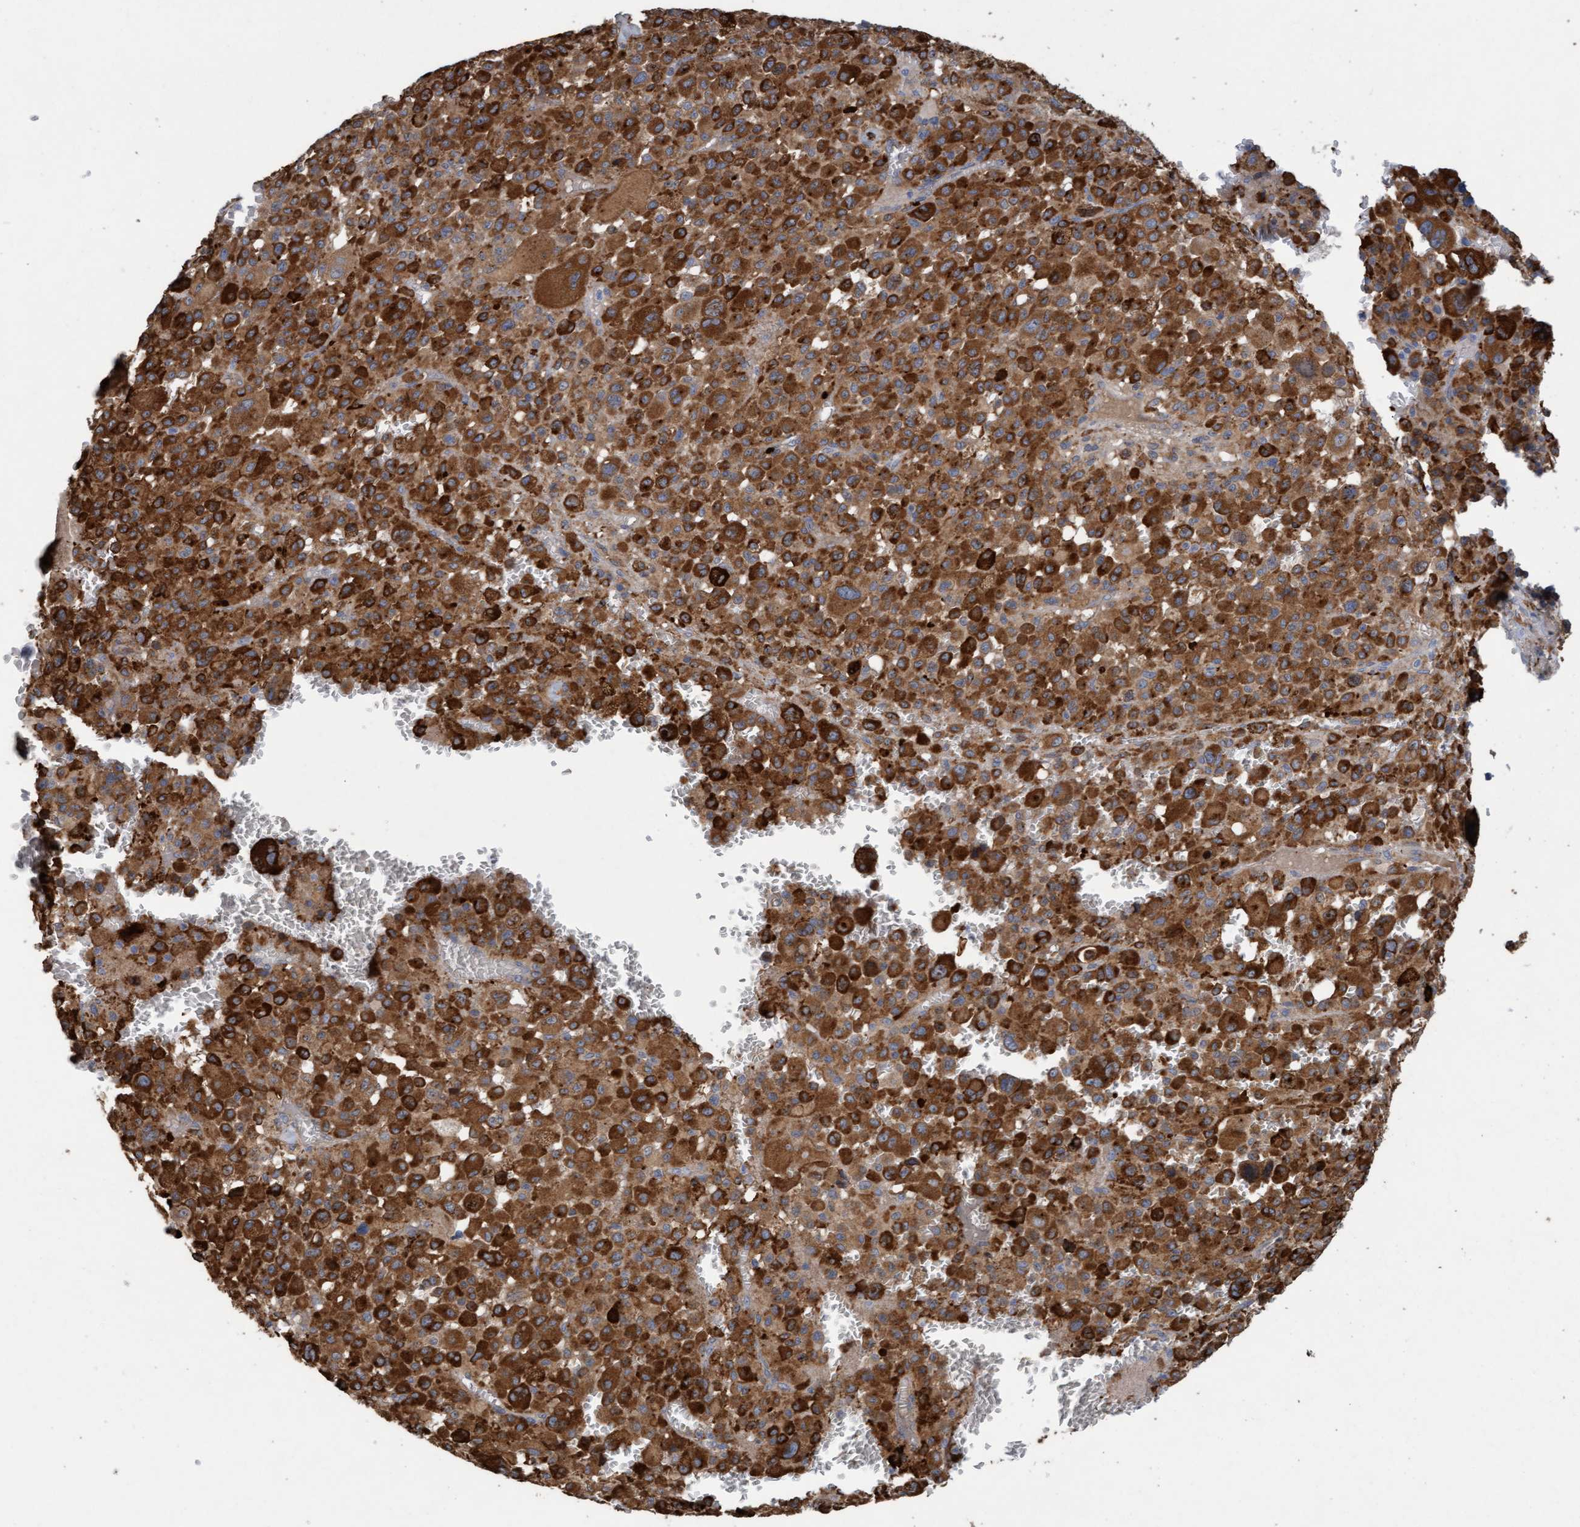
{"staining": {"intensity": "strong", "quantity": ">75%", "location": "cytoplasmic/membranous"}, "tissue": "melanoma", "cell_type": "Tumor cells", "image_type": "cancer", "snomed": [{"axis": "morphology", "description": "Malignant melanoma, Metastatic site"}, {"axis": "topography", "description": "Skin"}], "caption": "IHC (DAB (3,3'-diaminobenzidine)) staining of malignant melanoma (metastatic site) reveals strong cytoplasmic/membranous protein expression in approximately >75% of tumor cells.", "gene": "DDHD2", "patient": {"sex": "female", "age": 74}}